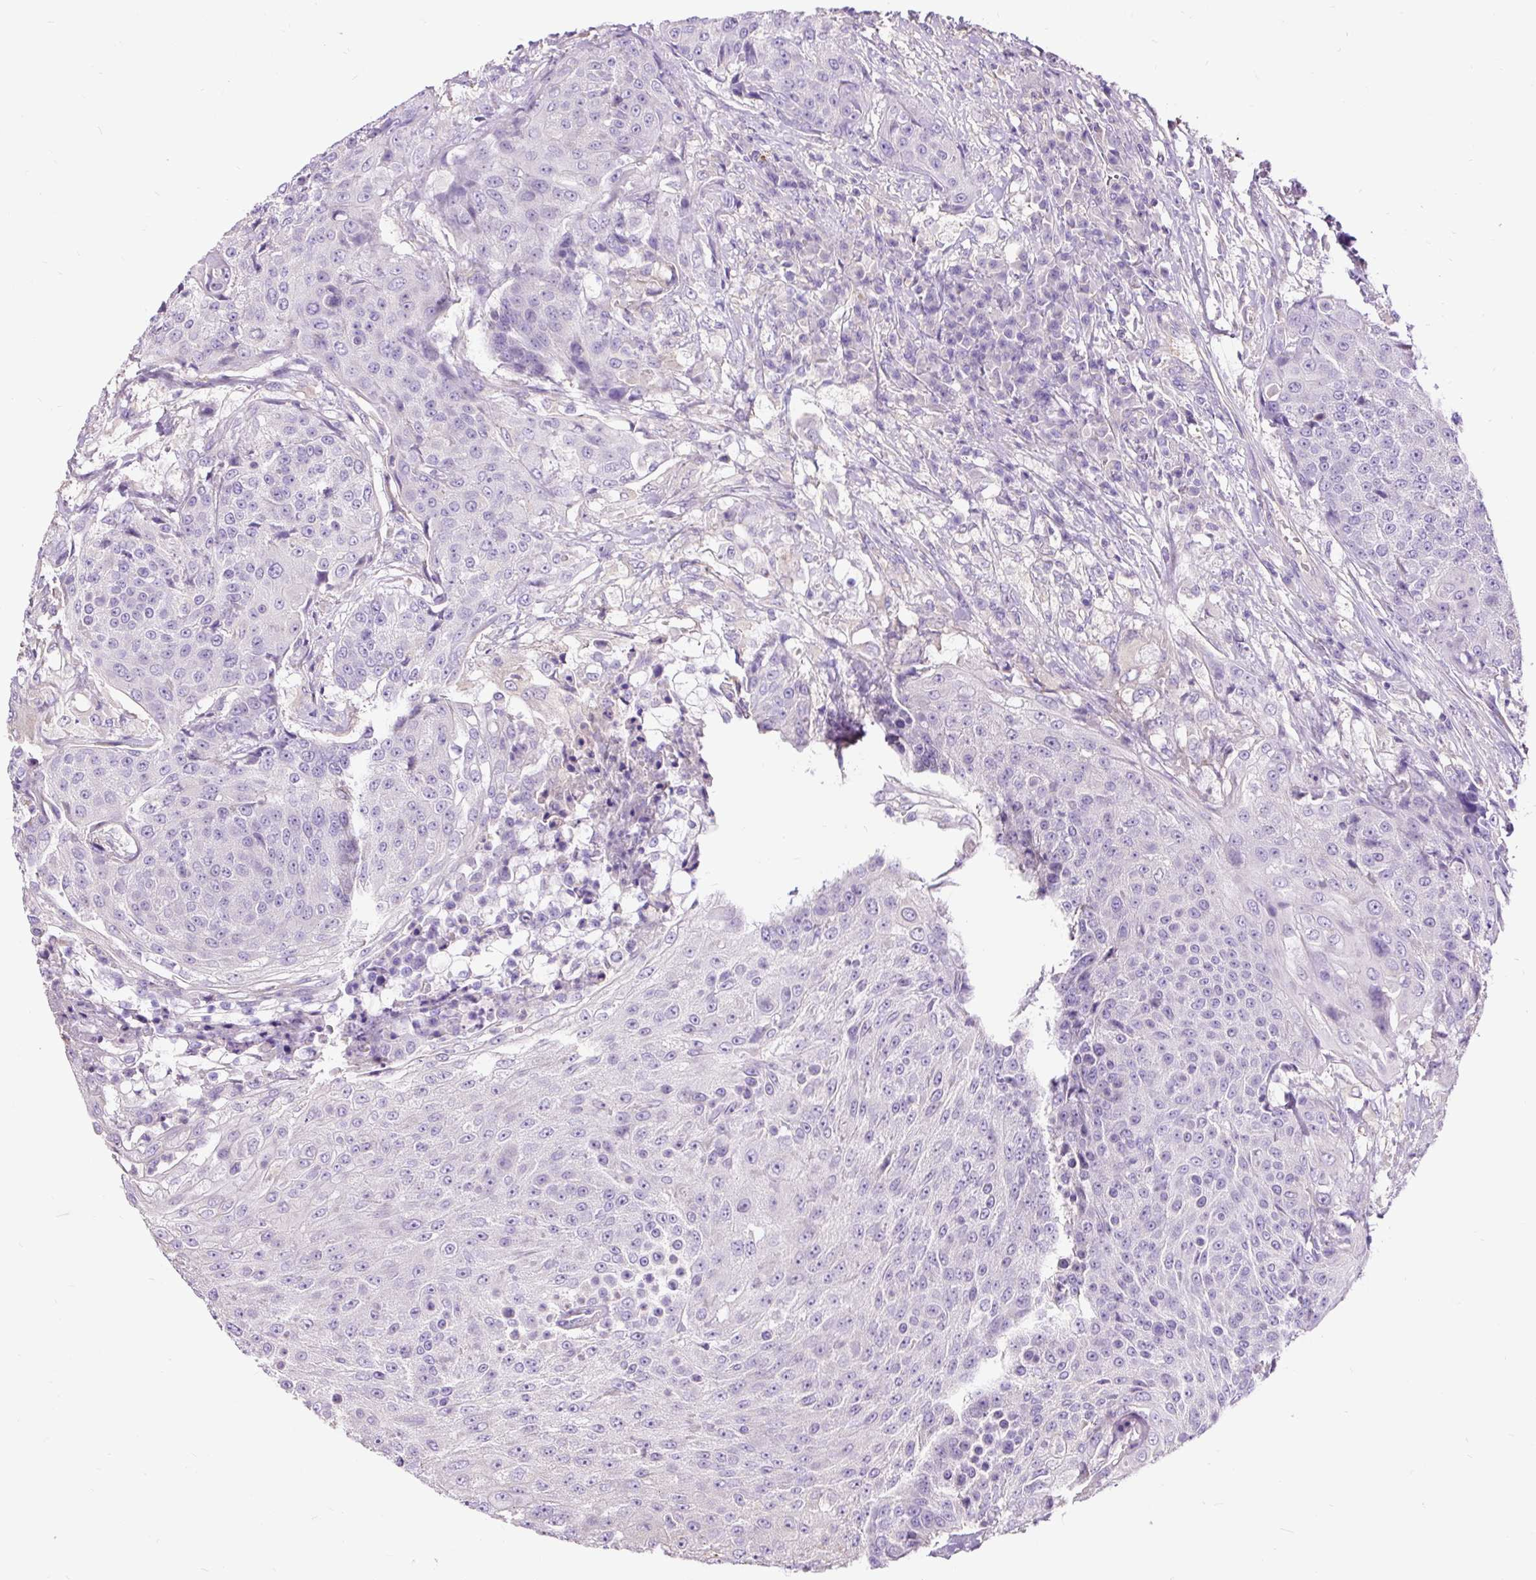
{"staining": {"intensity": "negative", "quantity": "none", "location": "none"}, "tissue": "urothelial cancer", "cell_type": "Tumor cells", "image_type": "cancer", "snomed": [{"axis": "morphology", "description": "Urothelial carcinoma, High grade"}, {"axis": "topography", "description": "Urinary bladder"}], "caption": "Immunohistochemistry (IHC) of urothelial cancer shows no expression in tumor cells.", "gene": "PDIA2", "patient": {"sex": "female", "age": 63}}